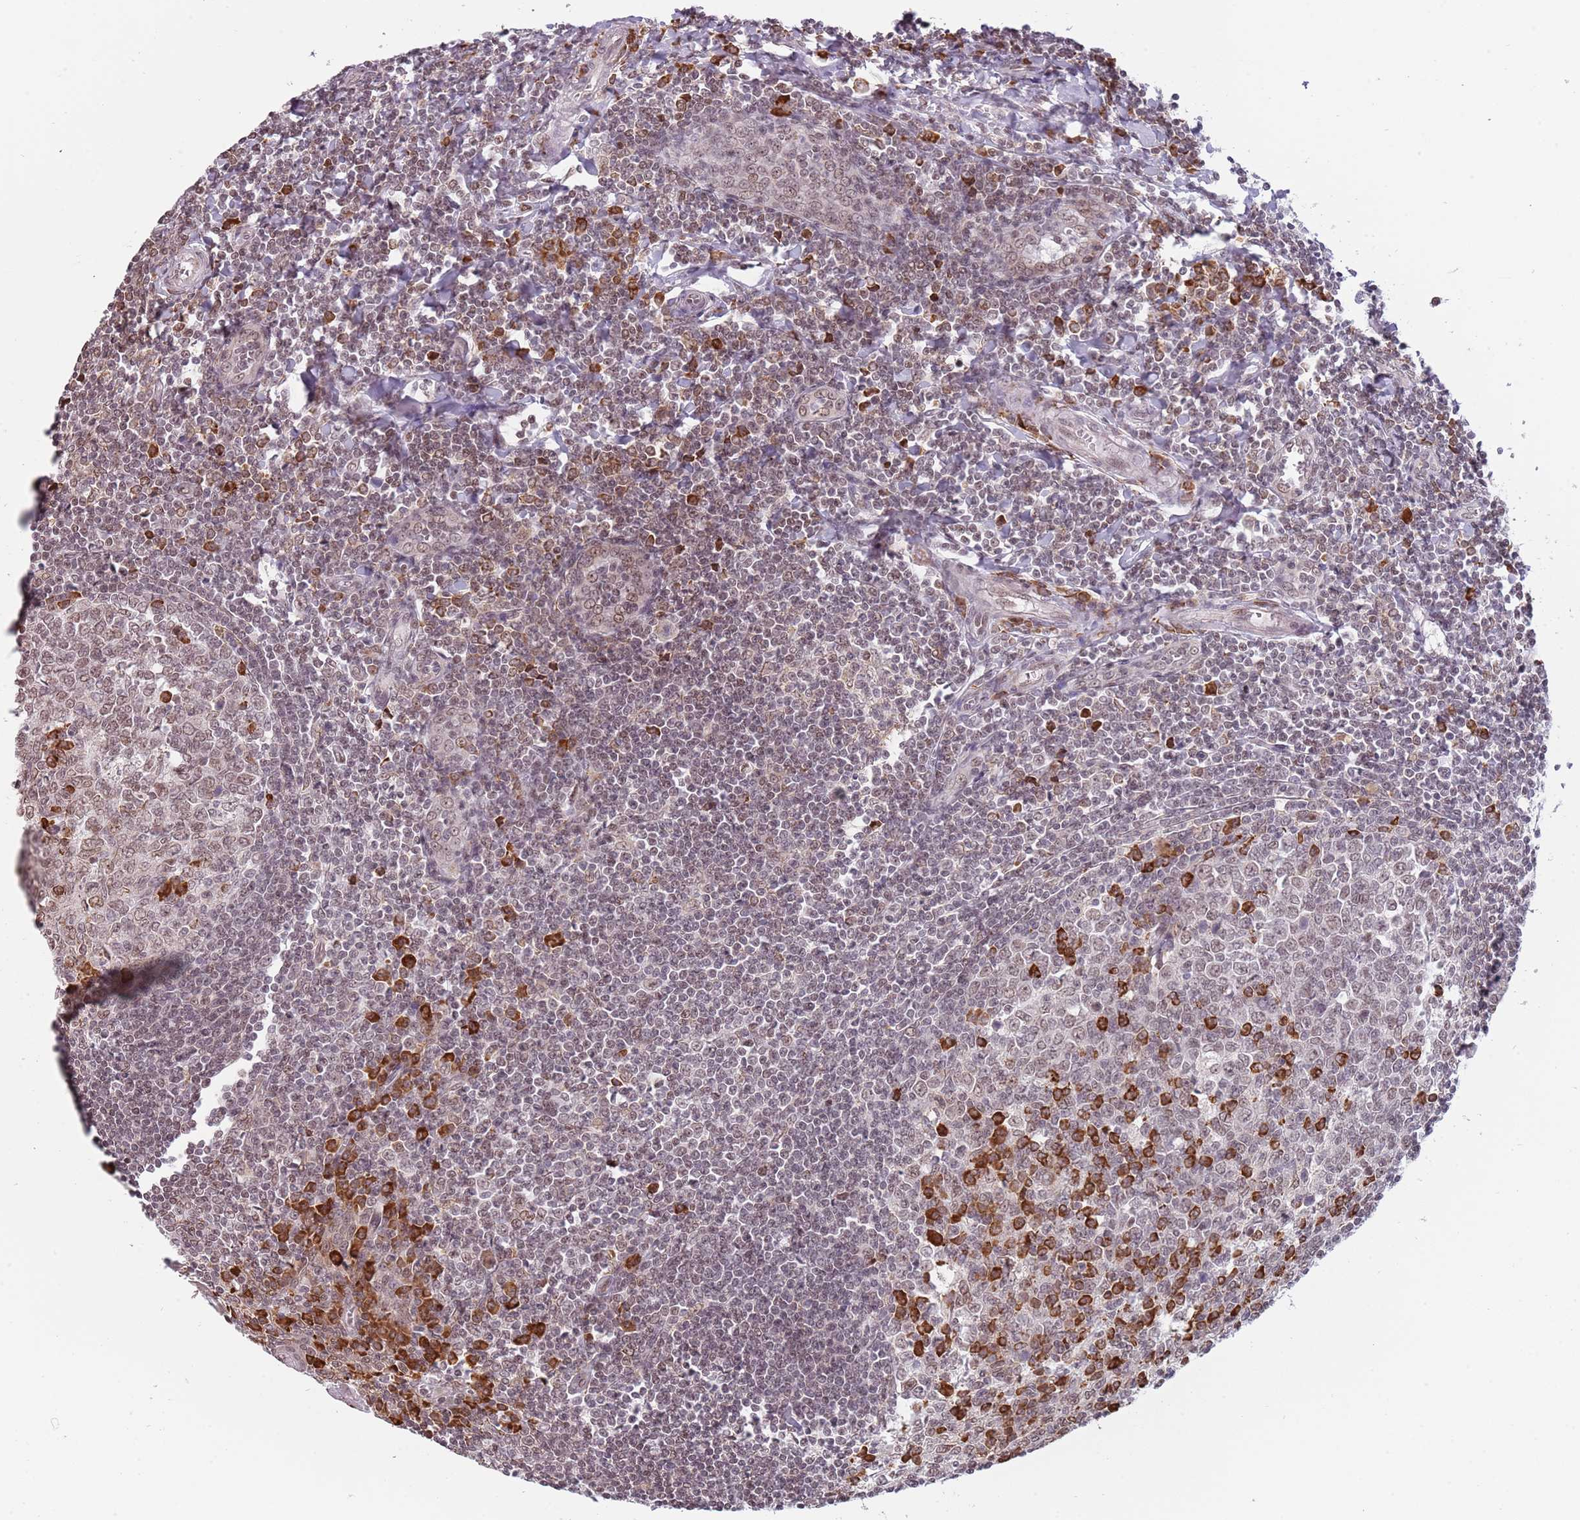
{"staining": {"intensity": "strong", "quantity": "25%-75%", "location": "cytoplasmic/membranous,nuclear"}, "tissue": "tonsil", "cell_type": "Germinal center cells", "image_type": "normal", "snomed": [{"axis": "morphology", "description": "Normal tissue, NOS"}, {"axis": "topography", "description": "Tonsil"}], "caption": "High-magnification brightfield microscopy of normal tonsil stained with DAB (brown) and counterstained with hematoxylin (blue). germinal center cells exhibit strong cytoplasmic/membranous,nuclear staining is identified in about25%-75% of cells.", "gene": "BARD1", "patient": {"sex": "male", "age": 27}}